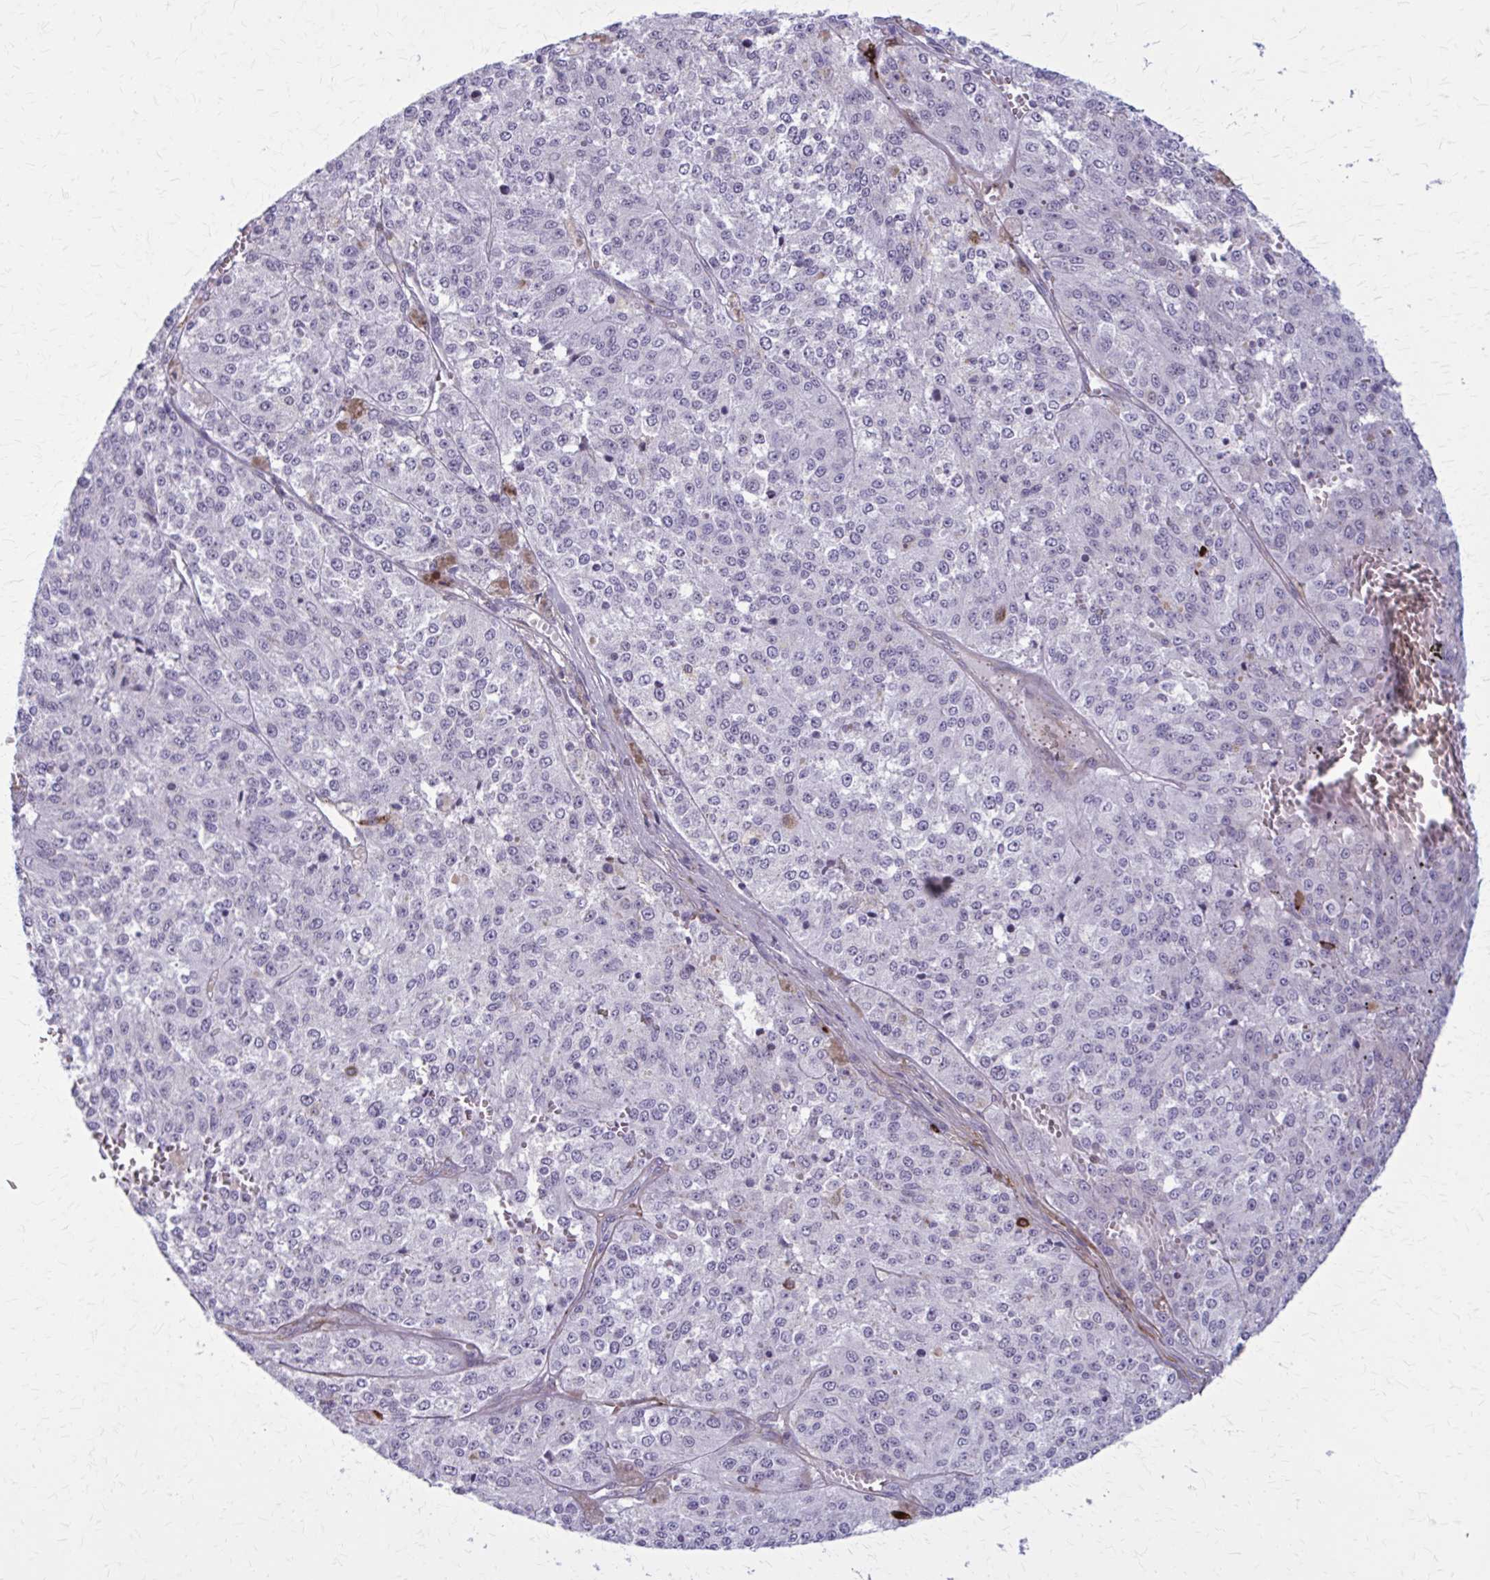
{"staining": {"intensity": "negative", "quantity": "none", "location": "none"}, "tissue": "melanoma", "cell_type": "Tumor cells", "image_type": "cancer", "snomed": [{"axis": "morphology", "description": "Malignant melanoma, Metastatic site"}, {"axis": "topography", "description": "Lymph node"}], "caption": "A micrograph of malignant melanoma (metastatic site) stained for a protein displays no brown staining in tumor cells.", "gene": "AKAP12", "patient": {"sex": "female", "age": 64}}